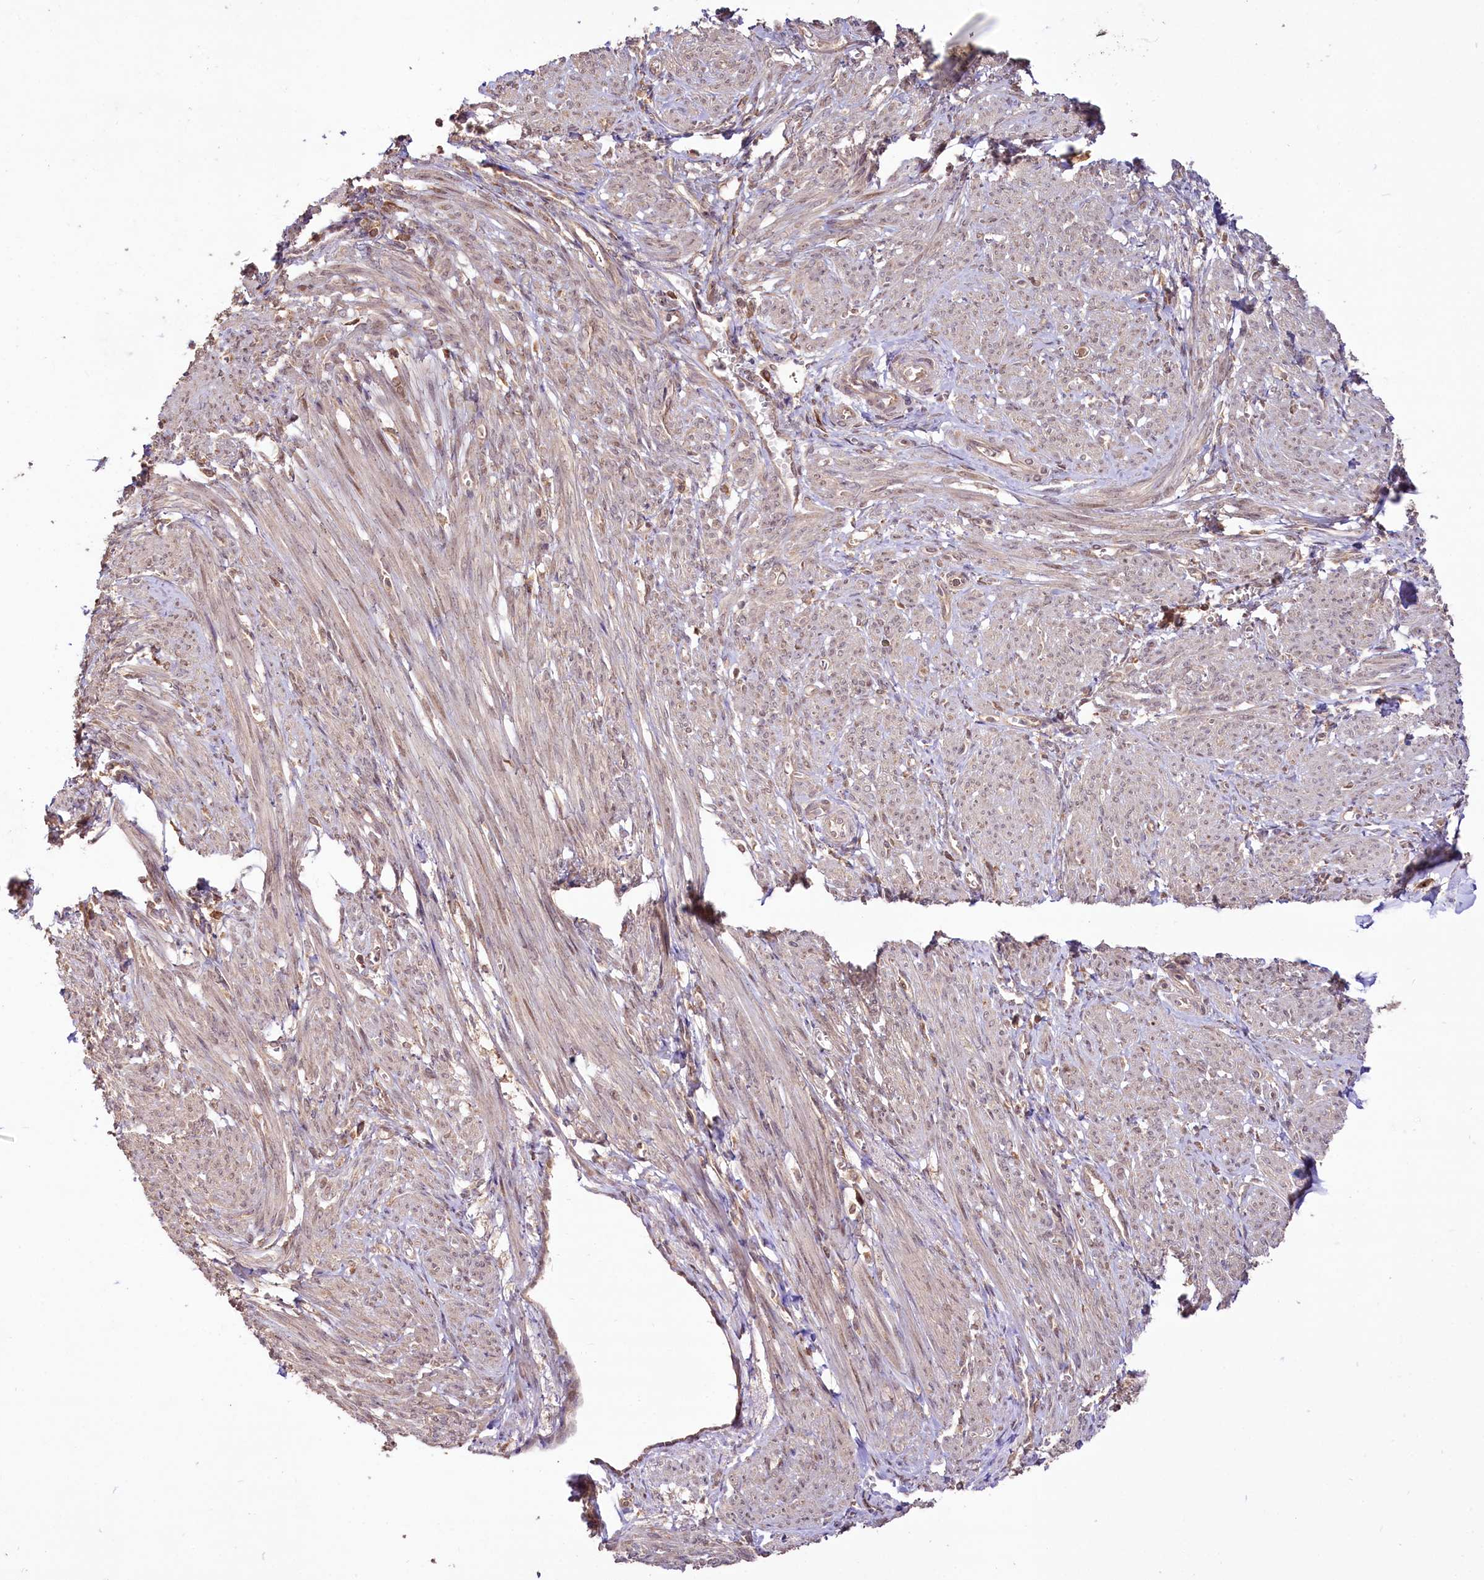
{"staining": {"intensity": "weak", "quantity": "25%-75%", "location": "nuclear"}, "tissue": "smooth muscle", "cell_type": "Smooth muscle cells", "image_type": "normal", "snomed": [{"axis": "morphology", "description": "Normal tissue, NOS"}, {"axis": "topography", "description": "Smooth muscle"}], "caption": "Normal smooth muscle displays weak nuclear expression in about 25%-75% of smooth muscle cells Using DAB (brown) and hematoxylin (blue) stains, captured at high magnification using brightfield microscopy..", "gene": "RRP8", "patient": {"sex": "female", "age": 39}}